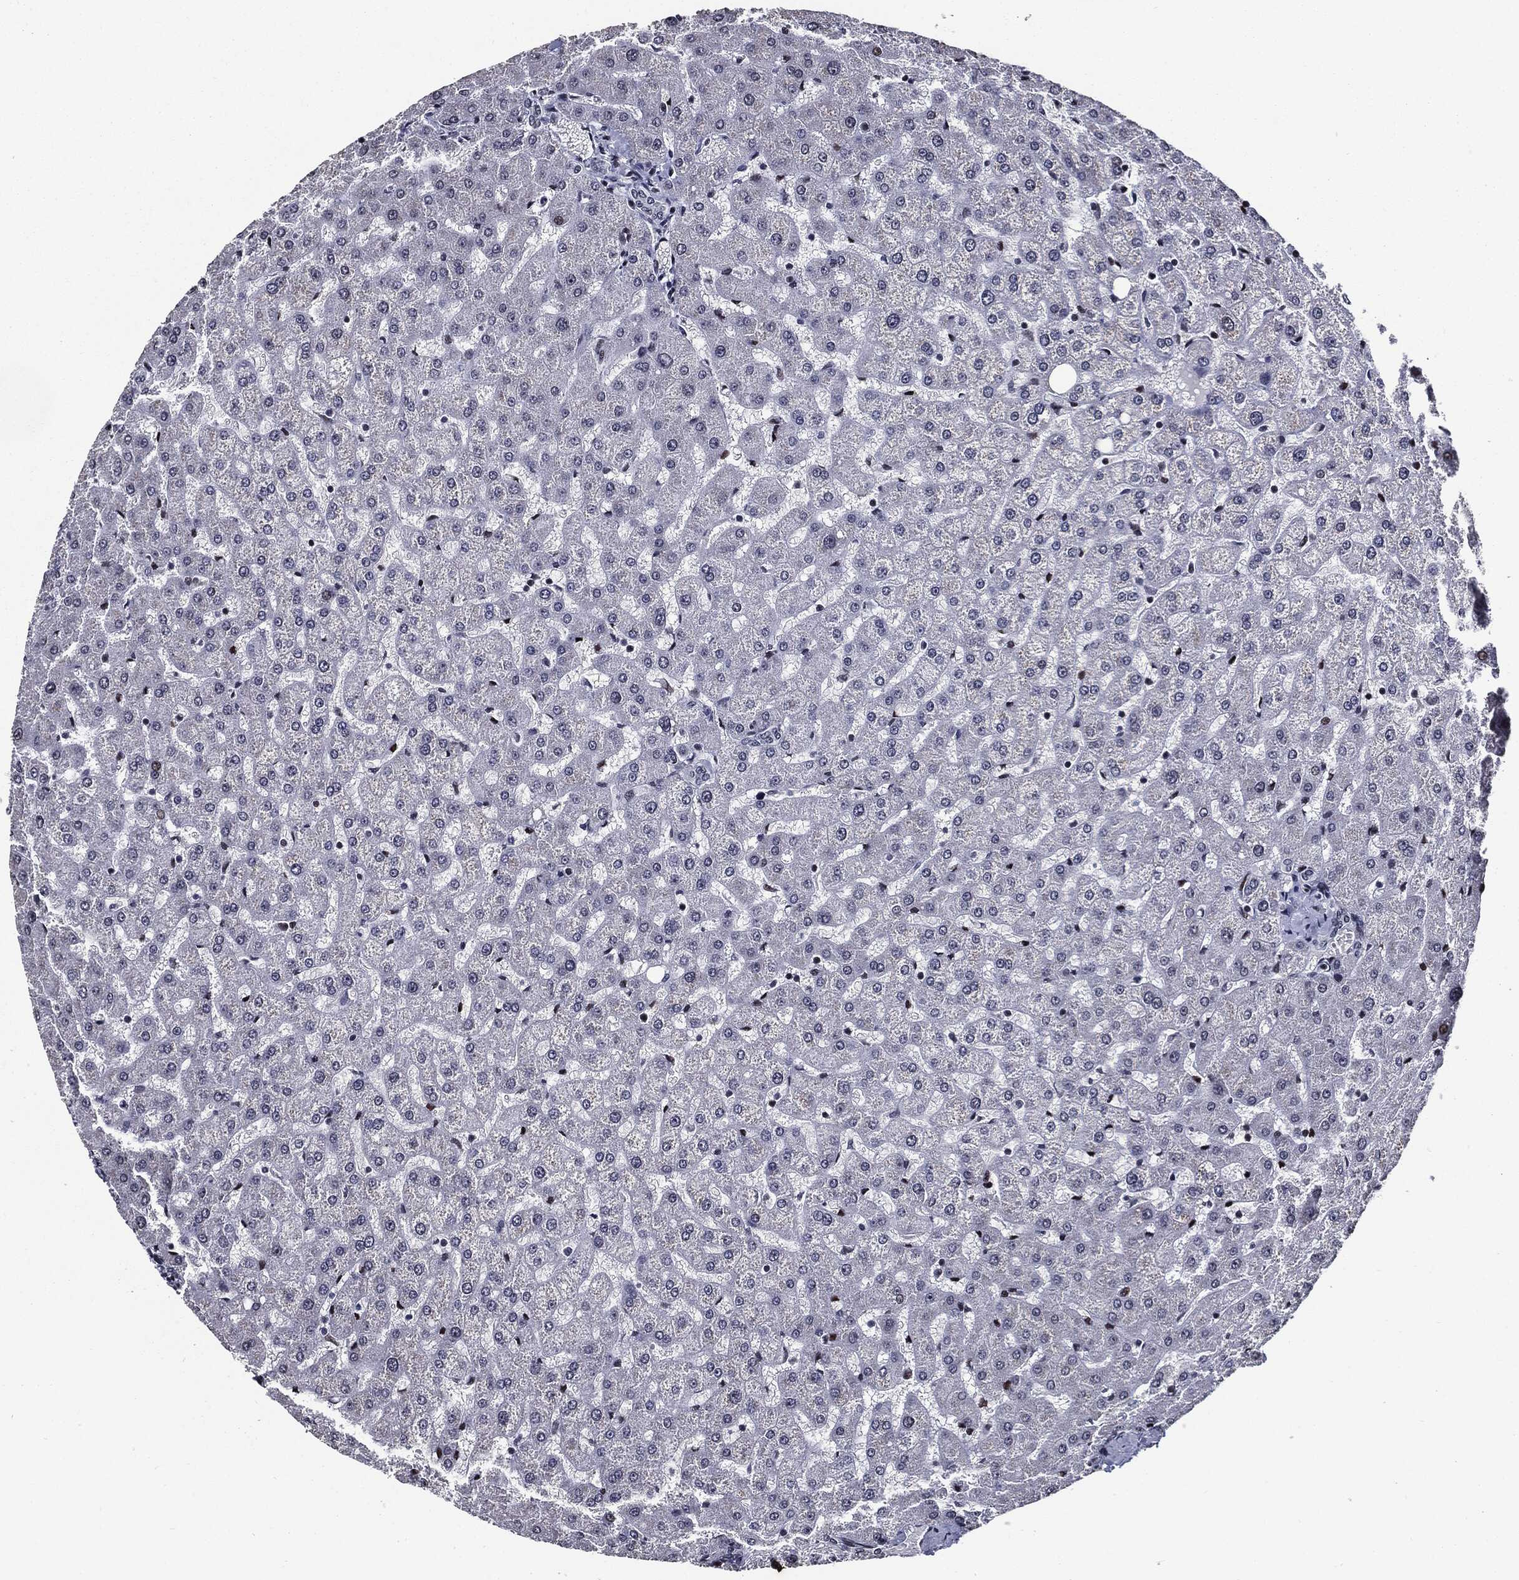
{"staining": {"intensity": "moderate", "quantity": "<25%", "location": "nuclear"}, "tissue": "liver", "cell_type": "Cholangiocytes", "image_type": "normal", "snomed": [{"axis": "morphology", "description": "Normal tissue, NOS"}, {"axis": "topography", "description": "Liver"}], "caption": "Immunohistochemistry (IHC) staining of normal liver, which displays low levels of moderate nuclear positivity in approximately <25% of cholangiocytes indicating moderate nuclear protein positivity. The staining was performed using DAB (brown) for protein detection and nuclei were counterstained in hematoxylin (blue).", "gene": "ZFP91", "patient": {"sex": "female", "age": 50}}